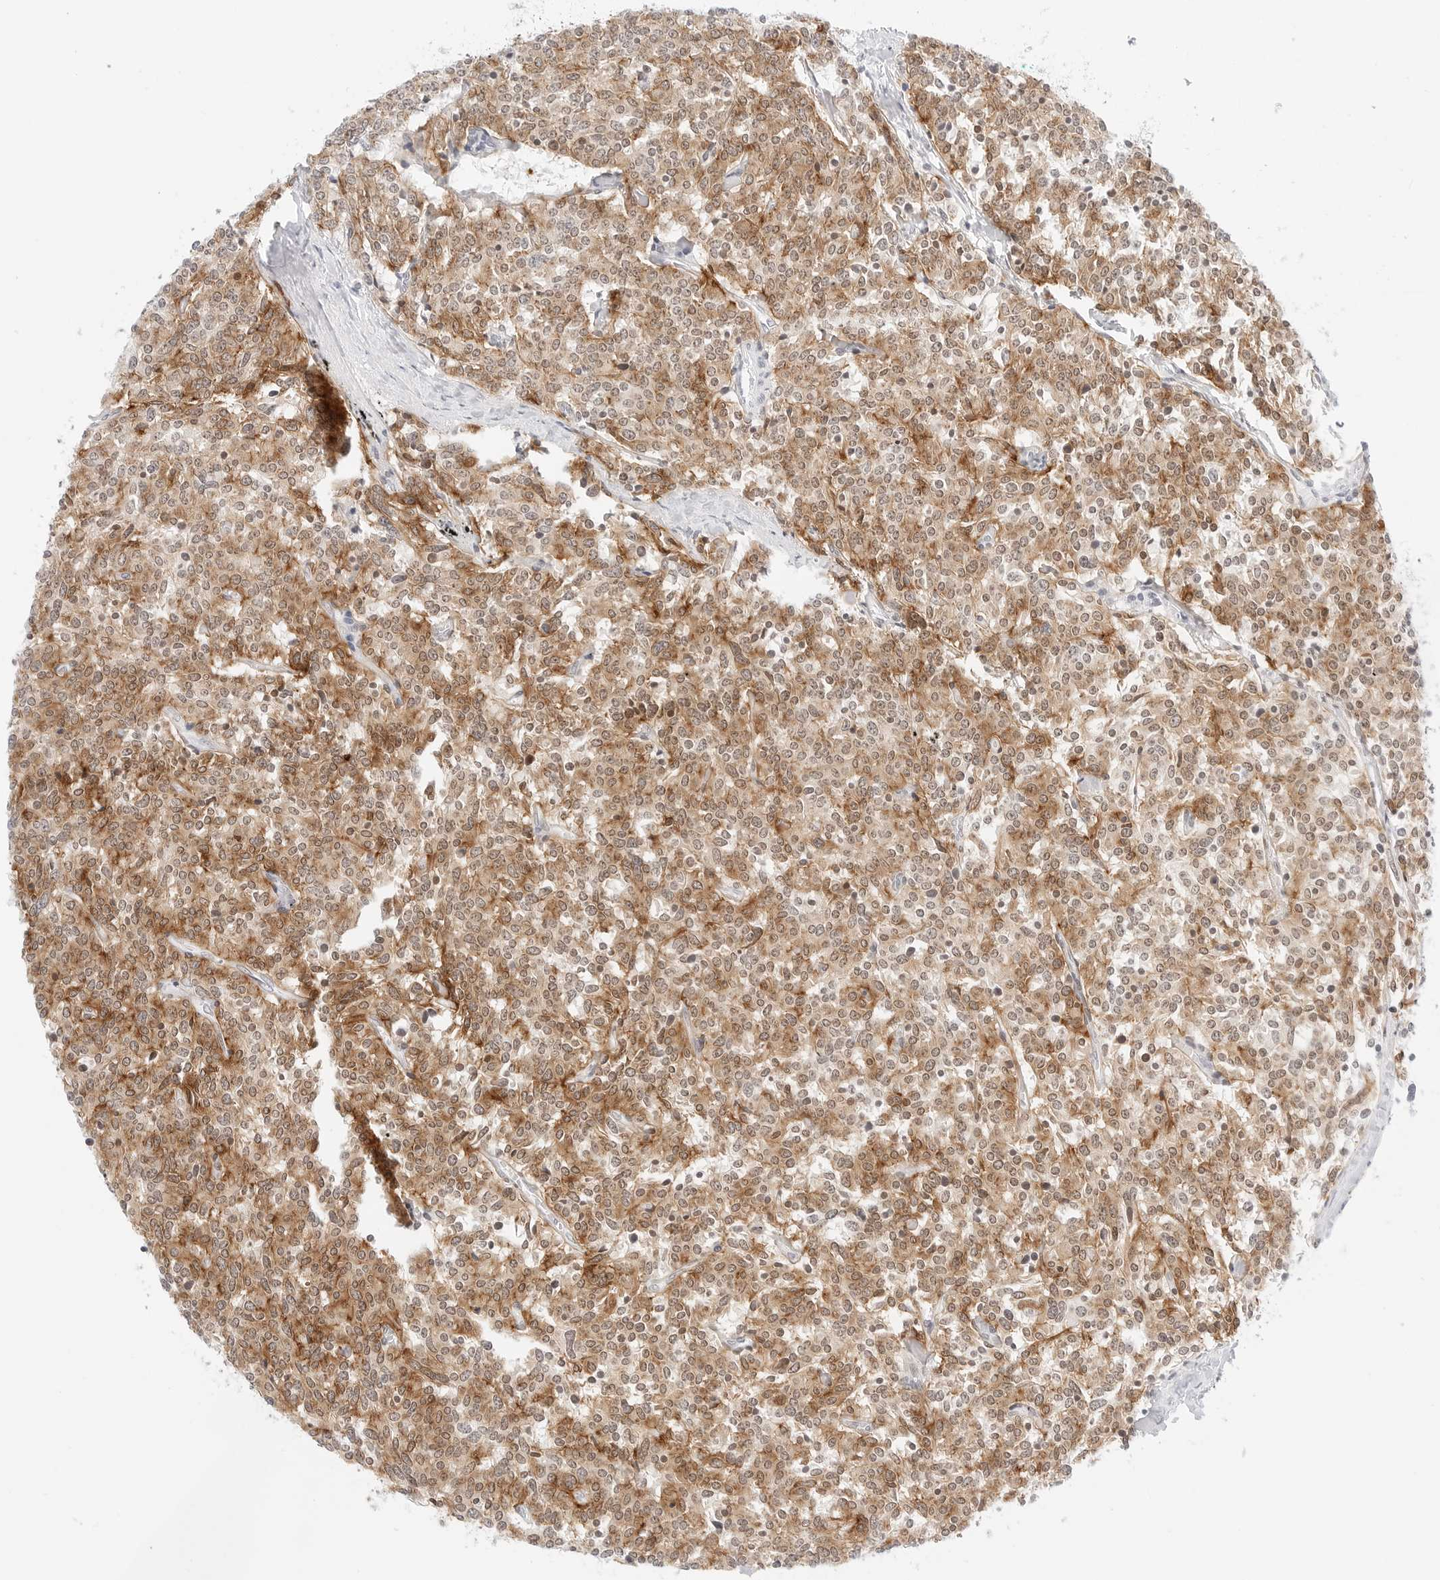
{"staining": {"intensity": "strong", "quantity": ">75%", "location": "cytoplasmic/membranous"}, "tissue": "carcinoid", "cell_type": "Tumor cells", "image_type": "cancer", "snomed": [{"axis": "morphology", "description": "Carcinoid, malignant, NOS"}, {"axis": "topography", "description": "Lung"}], "caption": "IHC image of carcinoid stained for a protein (brown), which reveals high levels of strong cytoplasmic/membranous positivity in about >75% of tumor cells.", "gene": "CDH1", "patient": {"sex": "female", "age": 46}}